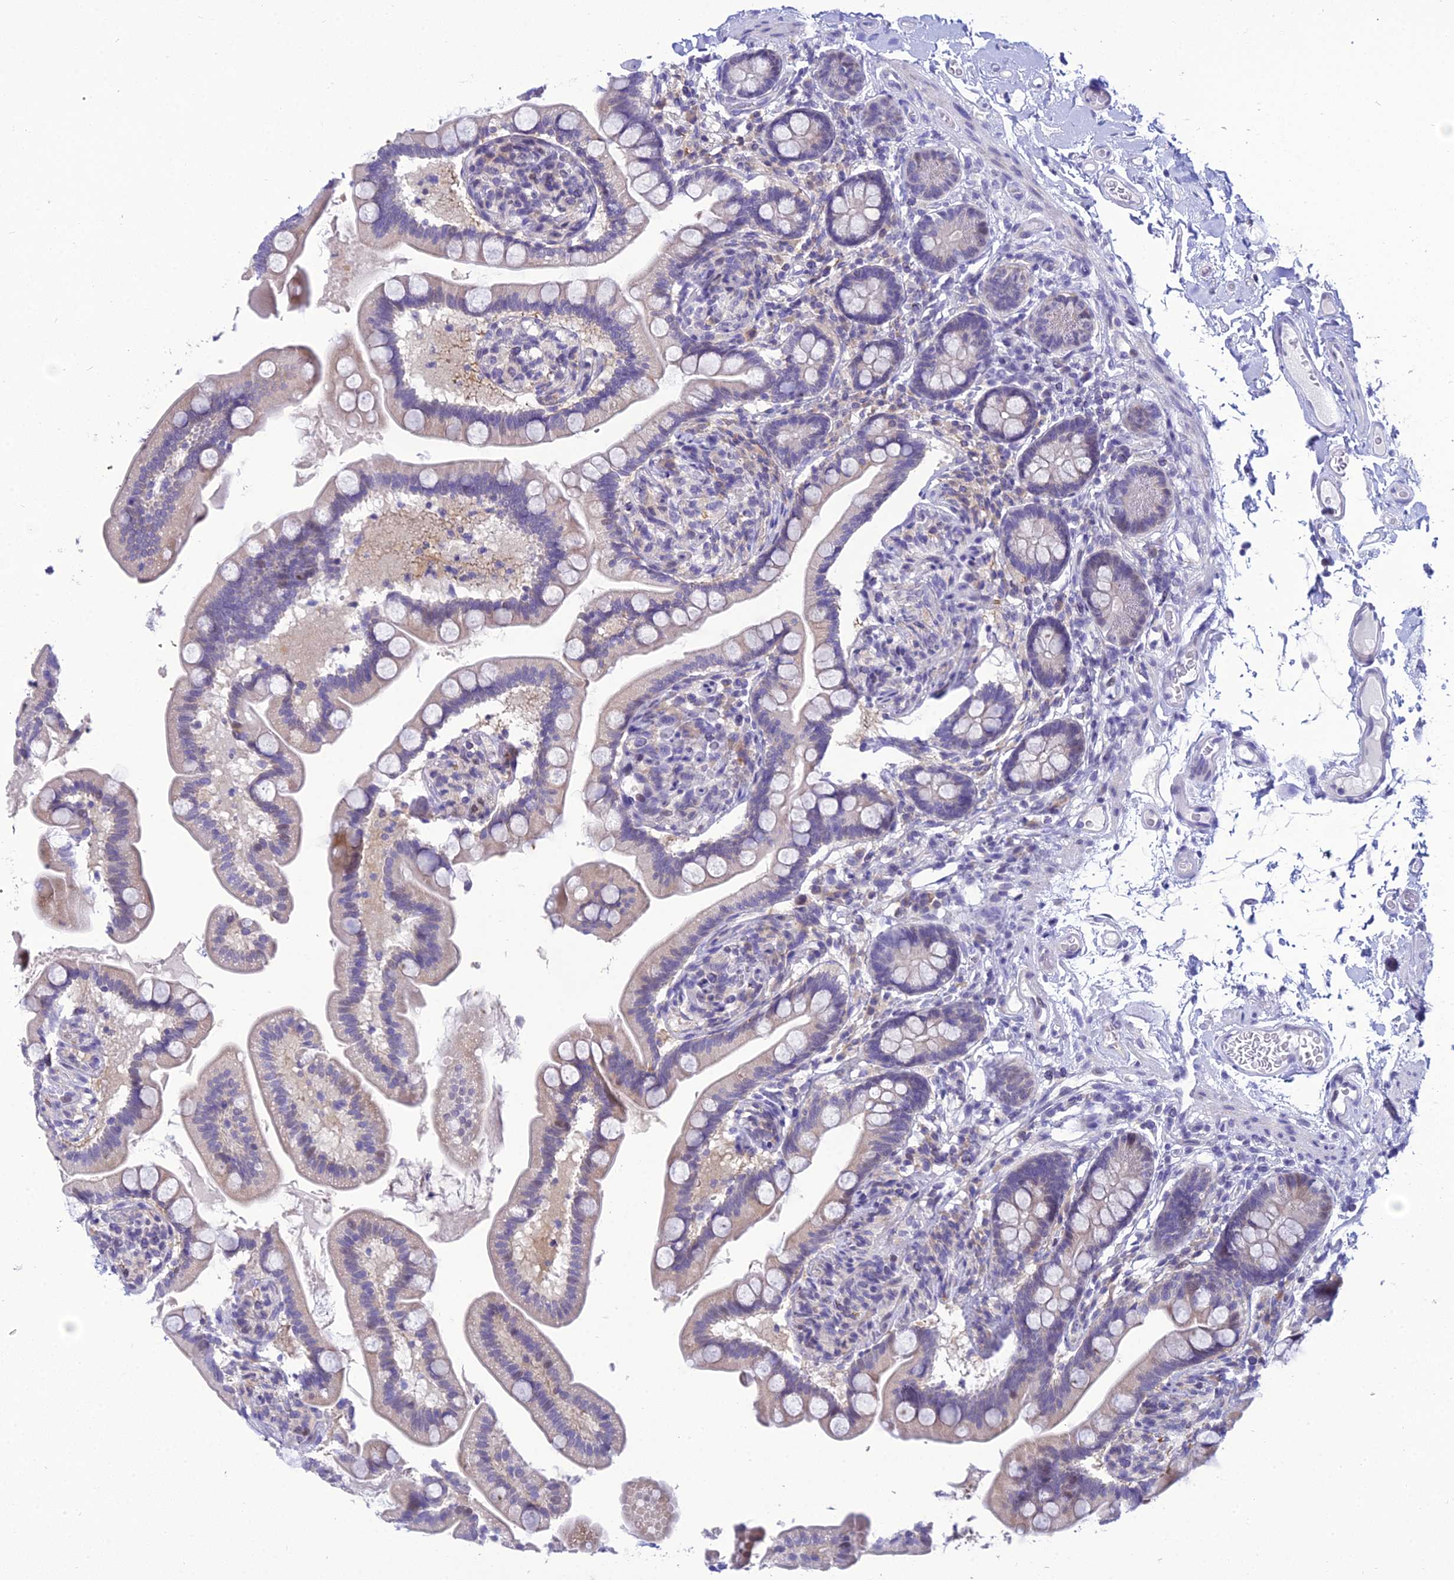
{"staining": {"intensity": "negative", "quantity": "none", "location": "none"}, "tissue": "small intestine", "cell_type": "Glandular cells", "image_type": "normal", "snomed": [{"axis": "morphology", "description": "Normal tissue, NOS"}, {"axis": "topography", "description": "Small intestine"}], "caption": "High magnification brightfield microscopy of unremarkable small intestine stained with DAB (3,3'-diaminobenzidine) (brown) and counterstained with hematoxylin (blue): glandular cells show no significant staining.", "gene": "ZMIZ1", "patient": {"sex": "female", "age": 64}}